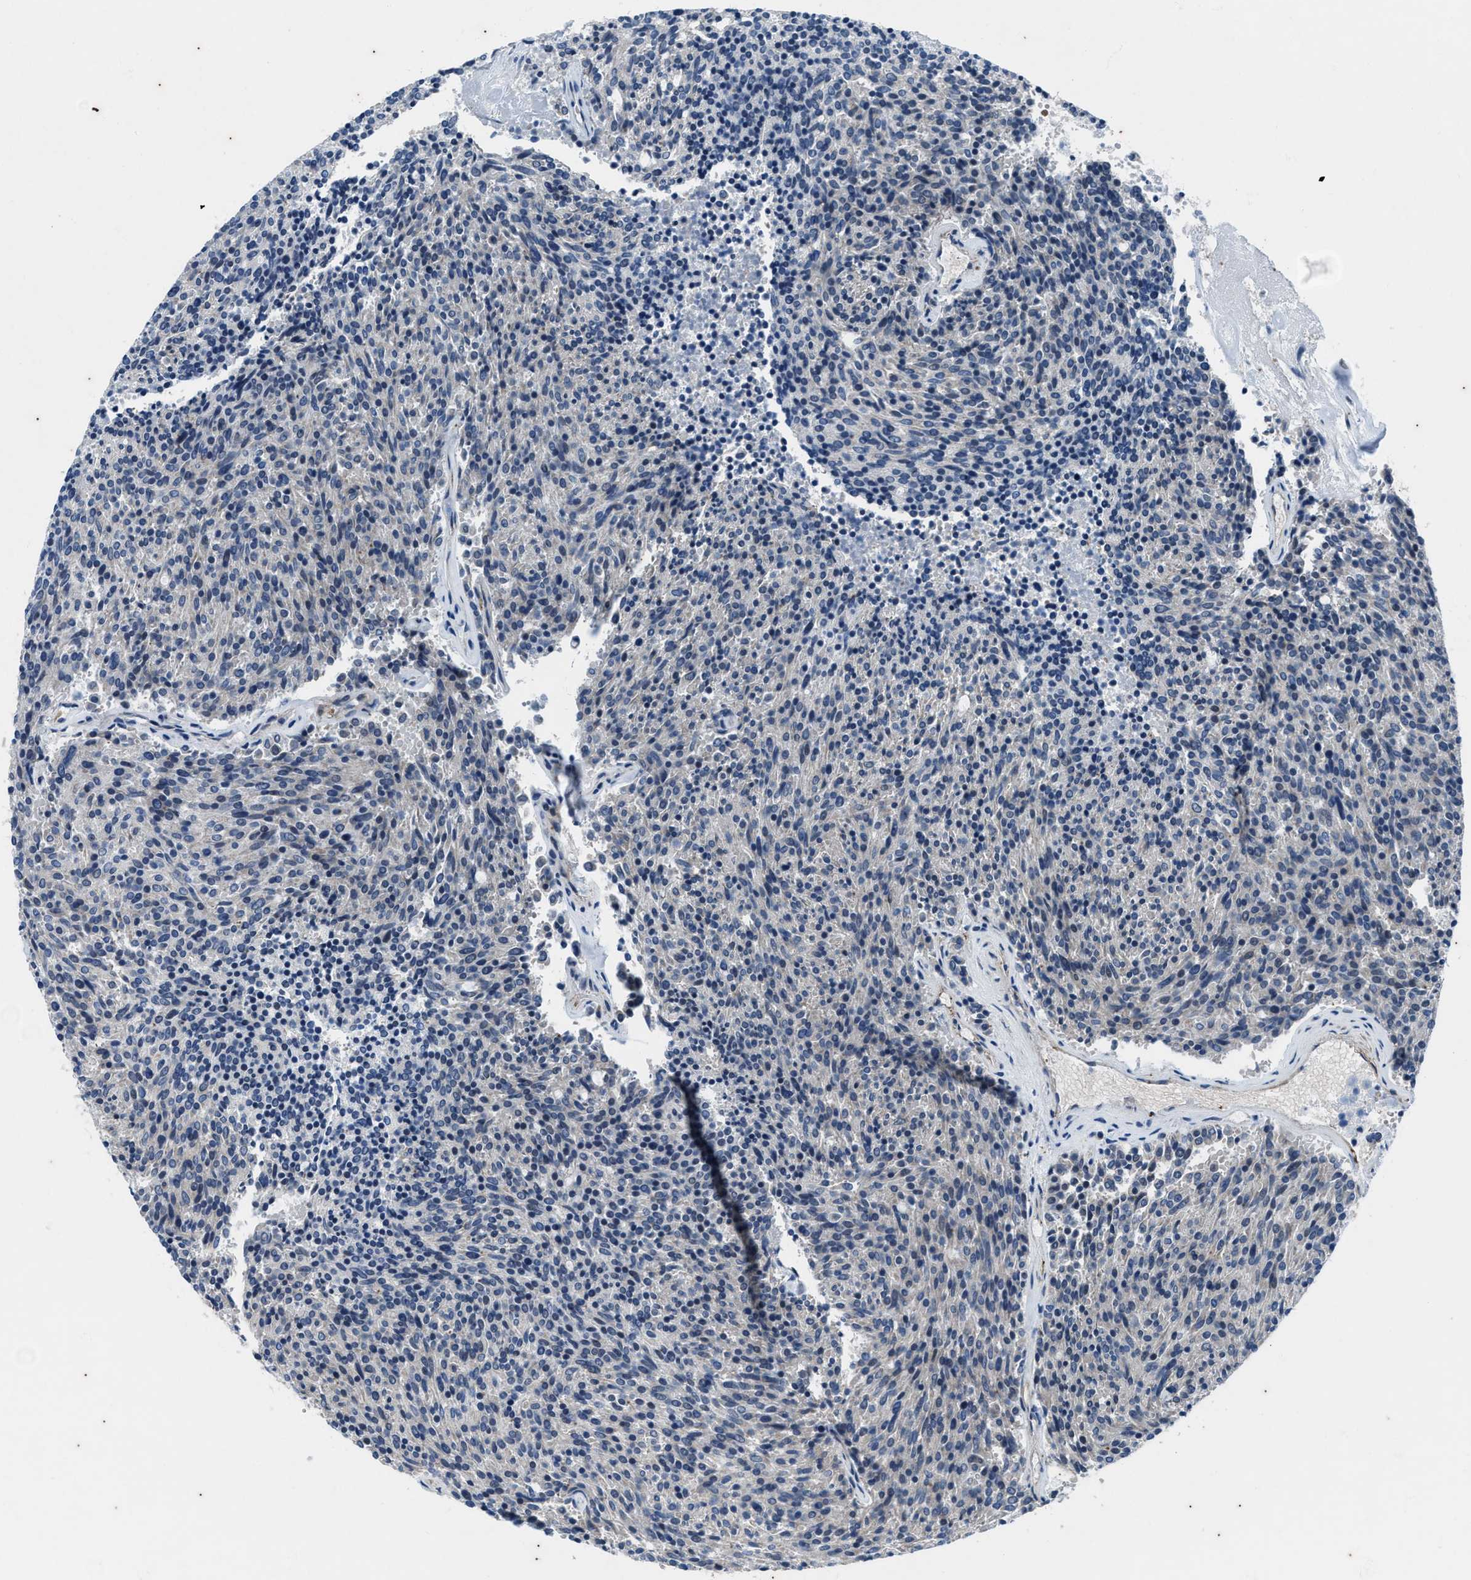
{"staining": {"intensity": "negative", "quantity": "none", "location": "none"}, "tissue": "carcinoid", "cell_type": "Tumor cells", "image_type": "cancer", "snomed": [{"axis": "morphology", "description": "Carcinoid, malignant, NOS"}, {"axis": "topography", "description": "Pancreas"}], "caption": "Immunohistochemistry micrograph of human malignant carcinoid stained for a protein (brown), which exhibits no positivity in tumor cells.", "gene": "KIF24", "patient": {"sex": "female", "age": 54}}